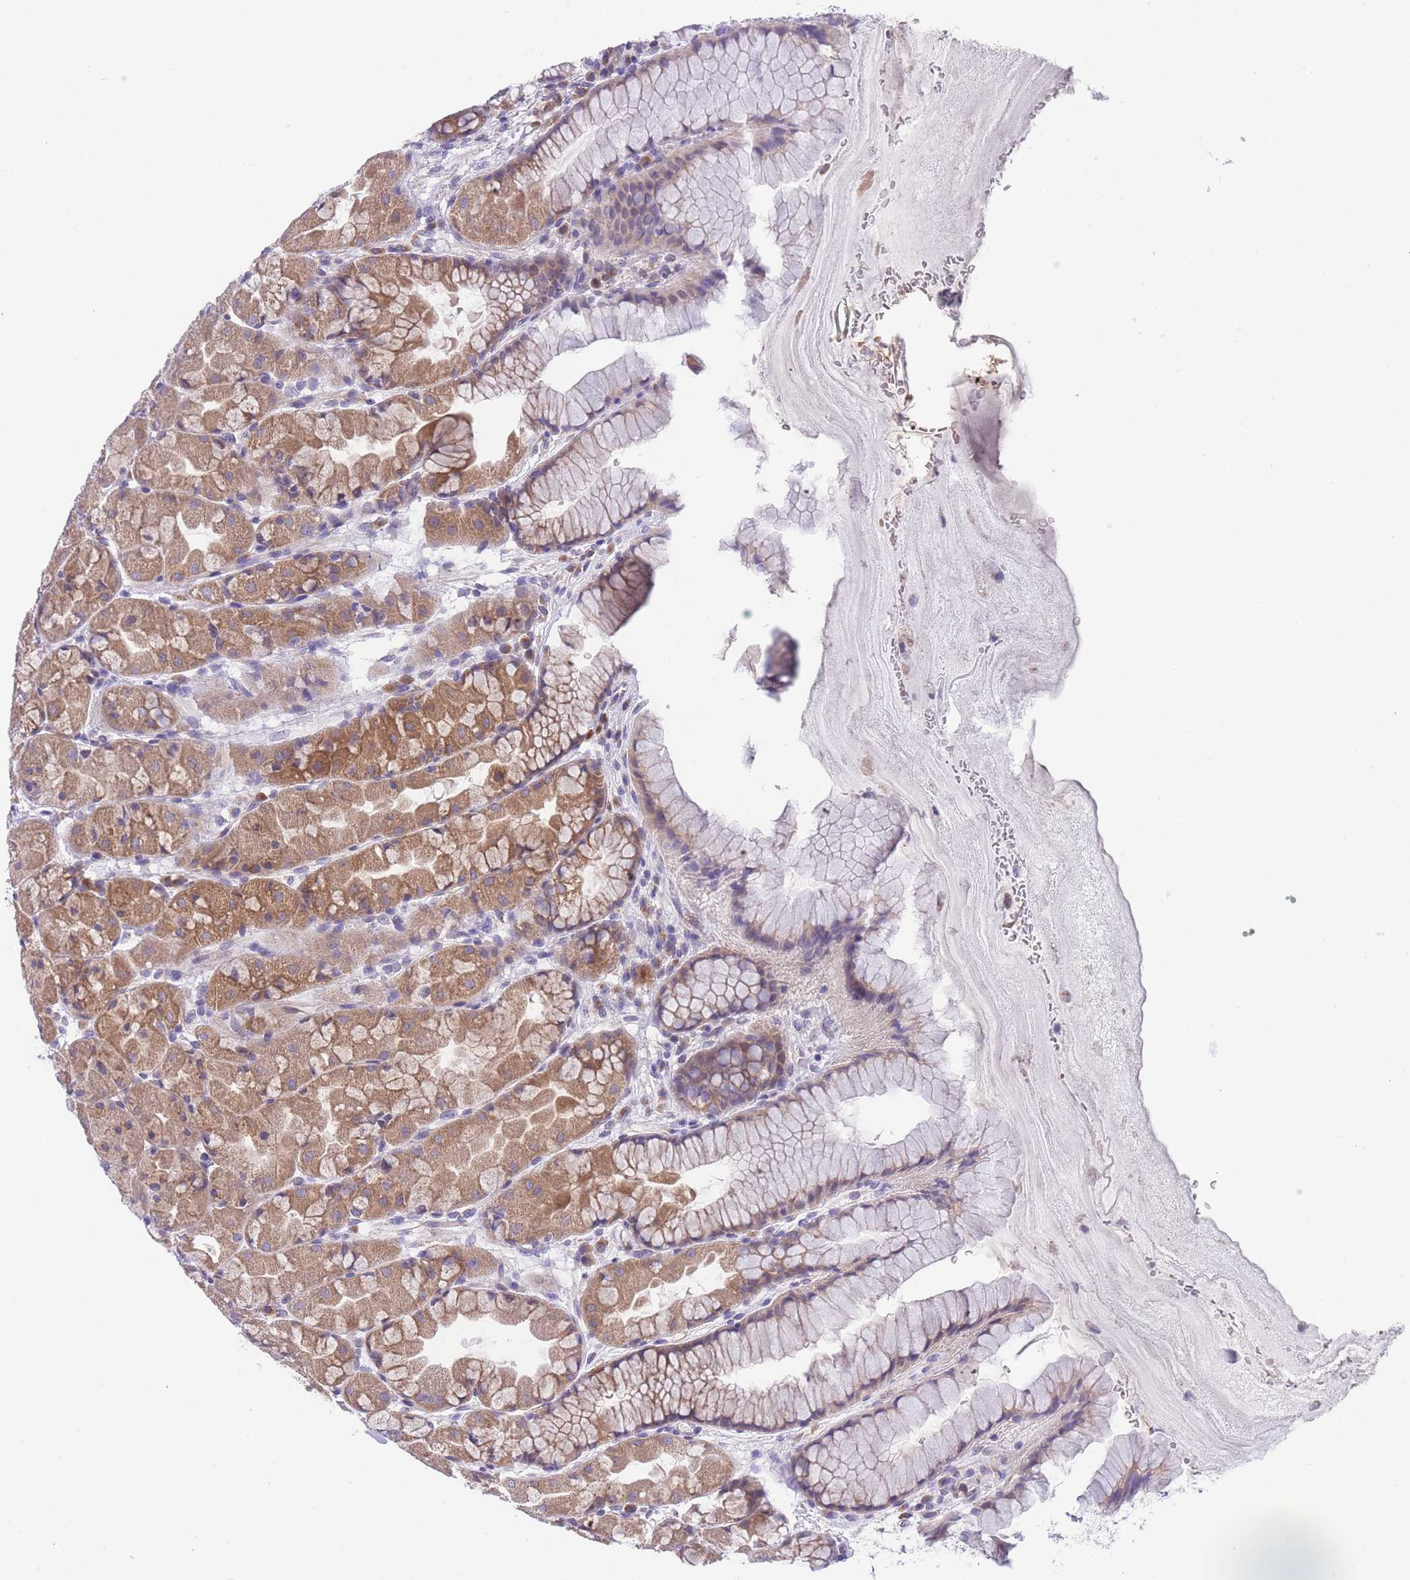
{"staining": {"intensity": "moderate", "quantity": ">75%", "location": "cytoplasmic/membranous"}, "tissue": "stomach", "cell_type": "Glandular cells", "image_type": "normal", "snomed": [{"axis": "morphology", "description": "Normal tissue, NOS"}, {"axis": "topography", "description": "Stomach"}], "caption": "Immunohistochemical staining of normal human stomach reveals >75% levels of moderate cytoplasmic/membranous protein positivity in approximately >75% of glandular cells.", "gene": "WWOX", "patient": {"sex": "male", "age": 57}}